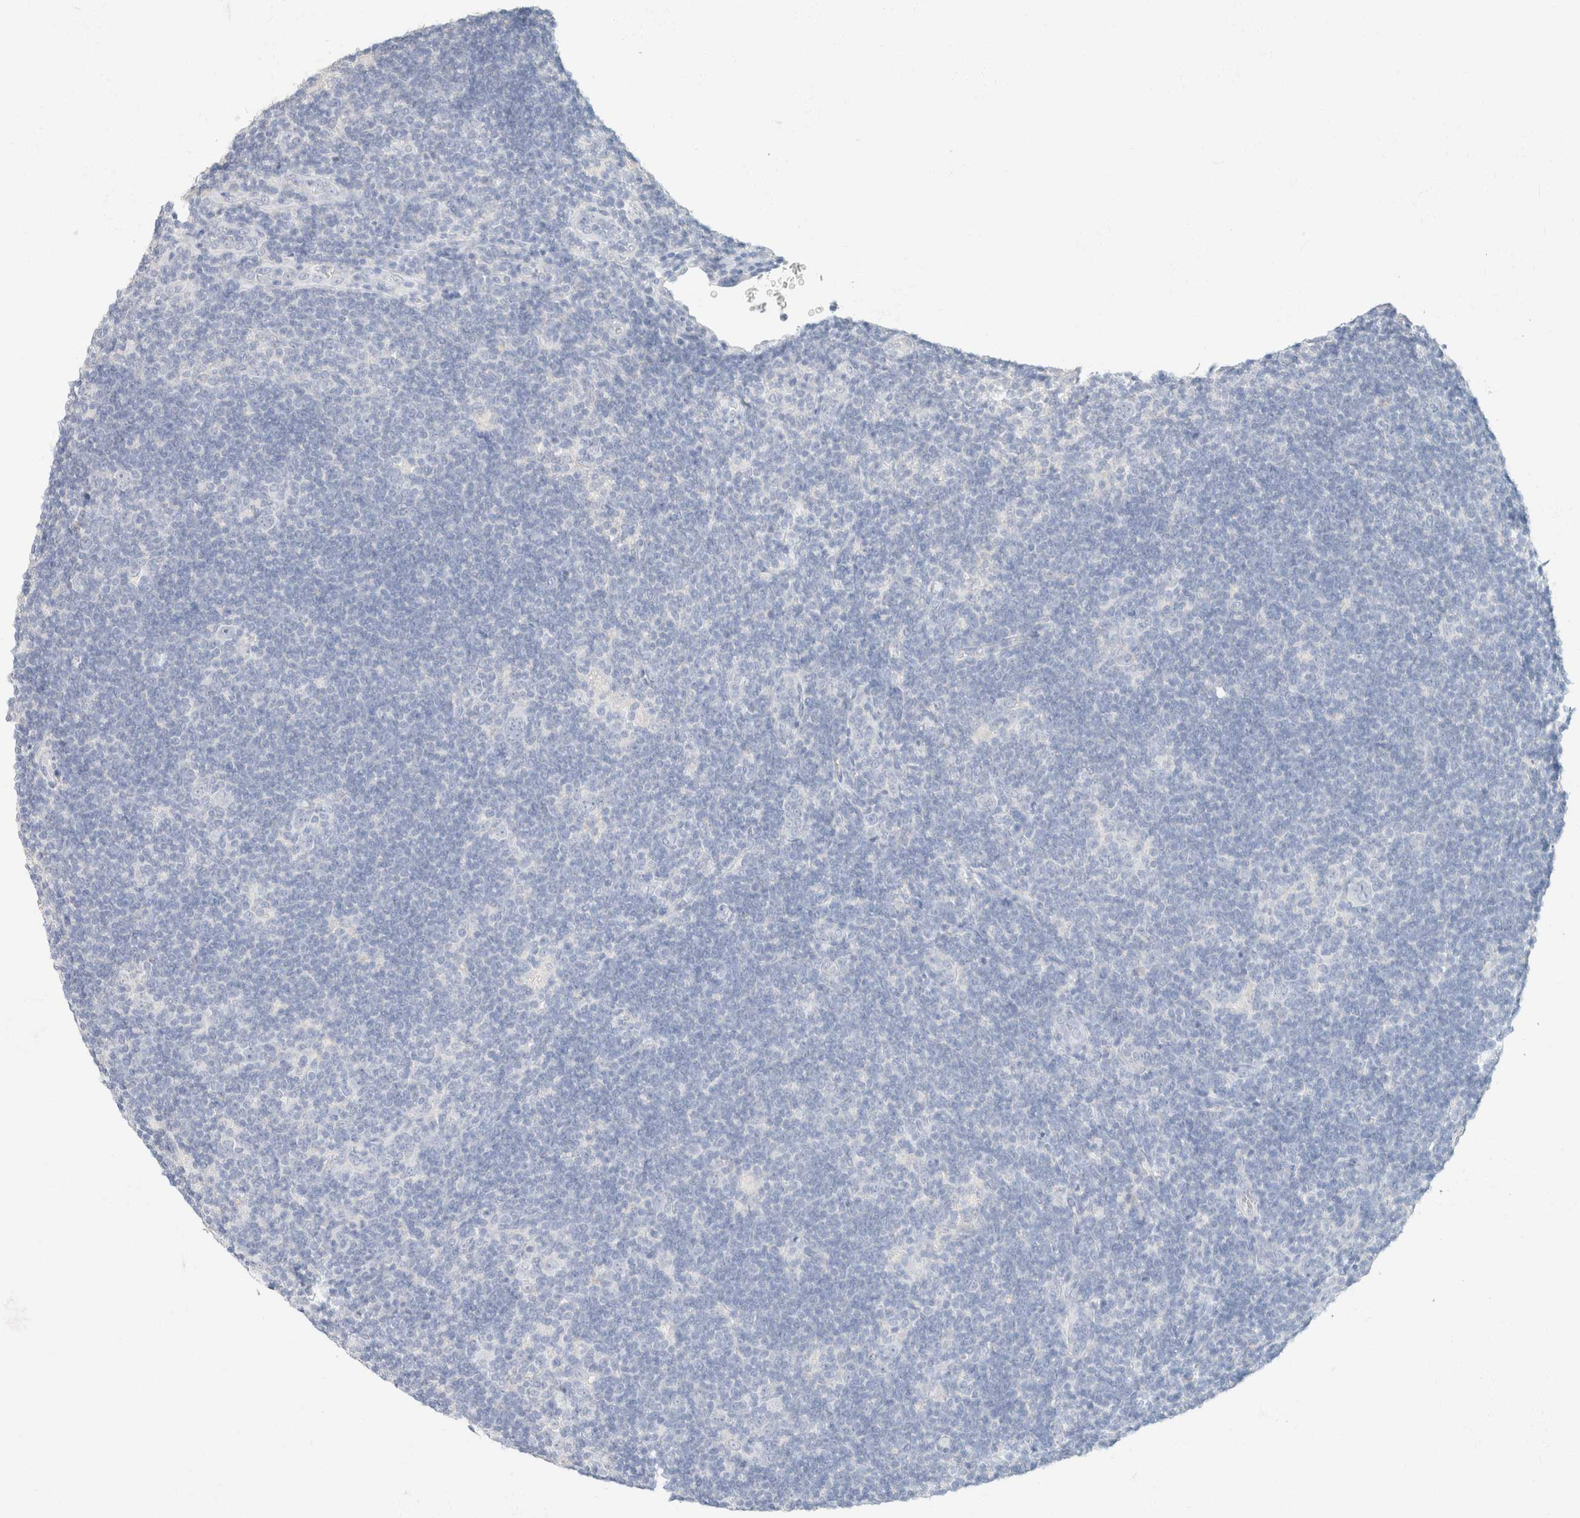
{"staining": {"intensity": "negative", "quantity": "none", "location": "none"}, "tissue": "lymphoma", "cell_type": "Tumor cells", "image_type": "cancer", "snomed": [{"axis": "morphology", "description": "Hodgkin's disease, NOS"}, {"axis": "topography", "description": "Lymph node"}], "caption": "There is no significant expression in tumor cells of lymphoma.", "gene": "CA12", "patient": {"sex": "female", "age": 57}}